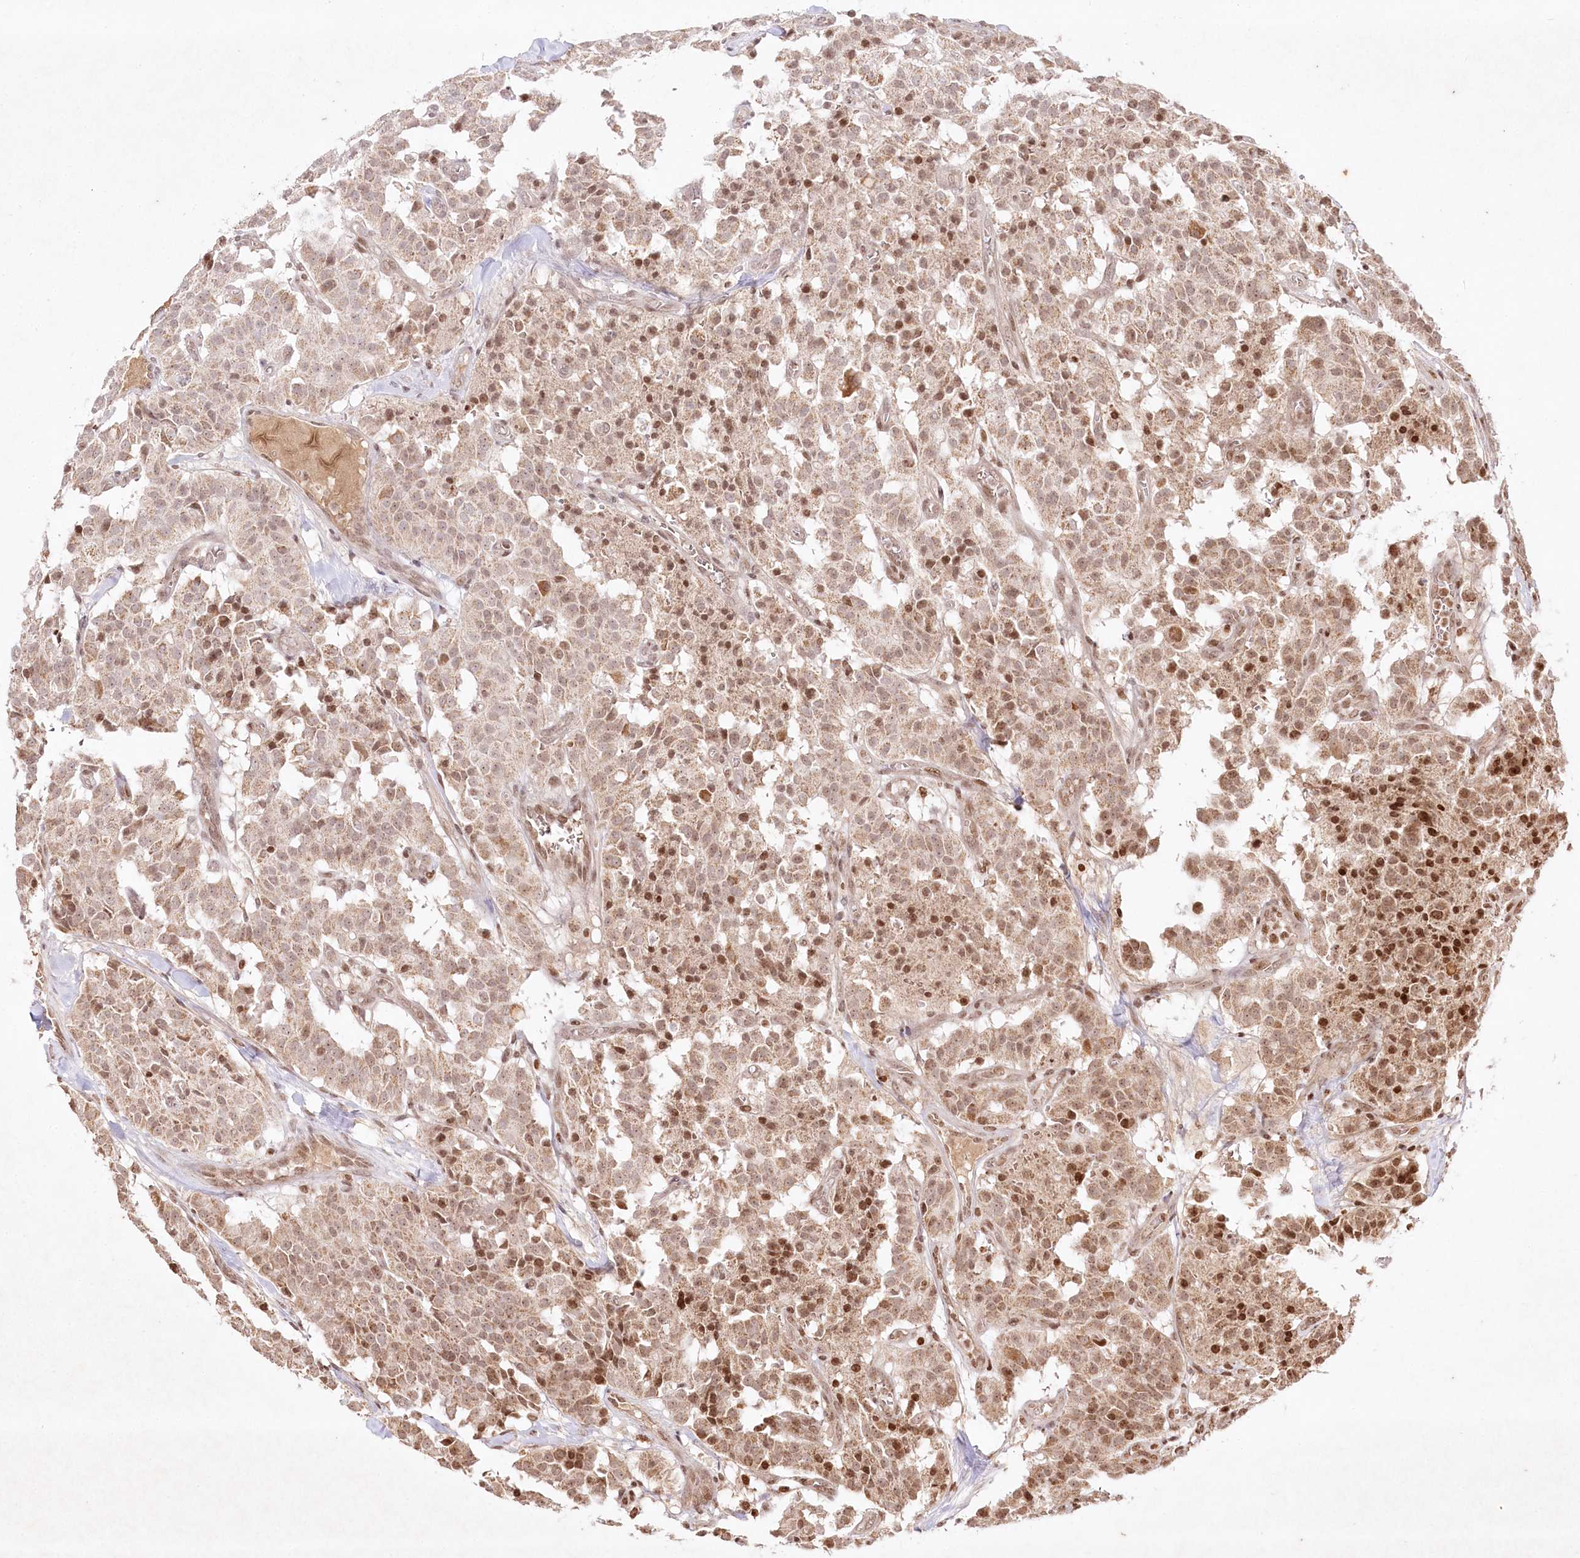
{"staining": {"intensity": "moderate", "quantity": "25%-75%", "location": "nuclear"}, "tissue": "carcinoid", "cell_type": "Tumor cells", "image_type": "cancer", "snomed": [{"axis": "morphology", "description": "Carcinoid, malignant, NOS"}, {"axis": "topography", "description": "Lung"}], "caption": "Malignant carcinoid stained with immunohistochemistry shows moderate nuclear expression in approximately 25%-75% of tumor cells.", "gene": "CARM1", "patient": {"sex": "male", "age": 30}}